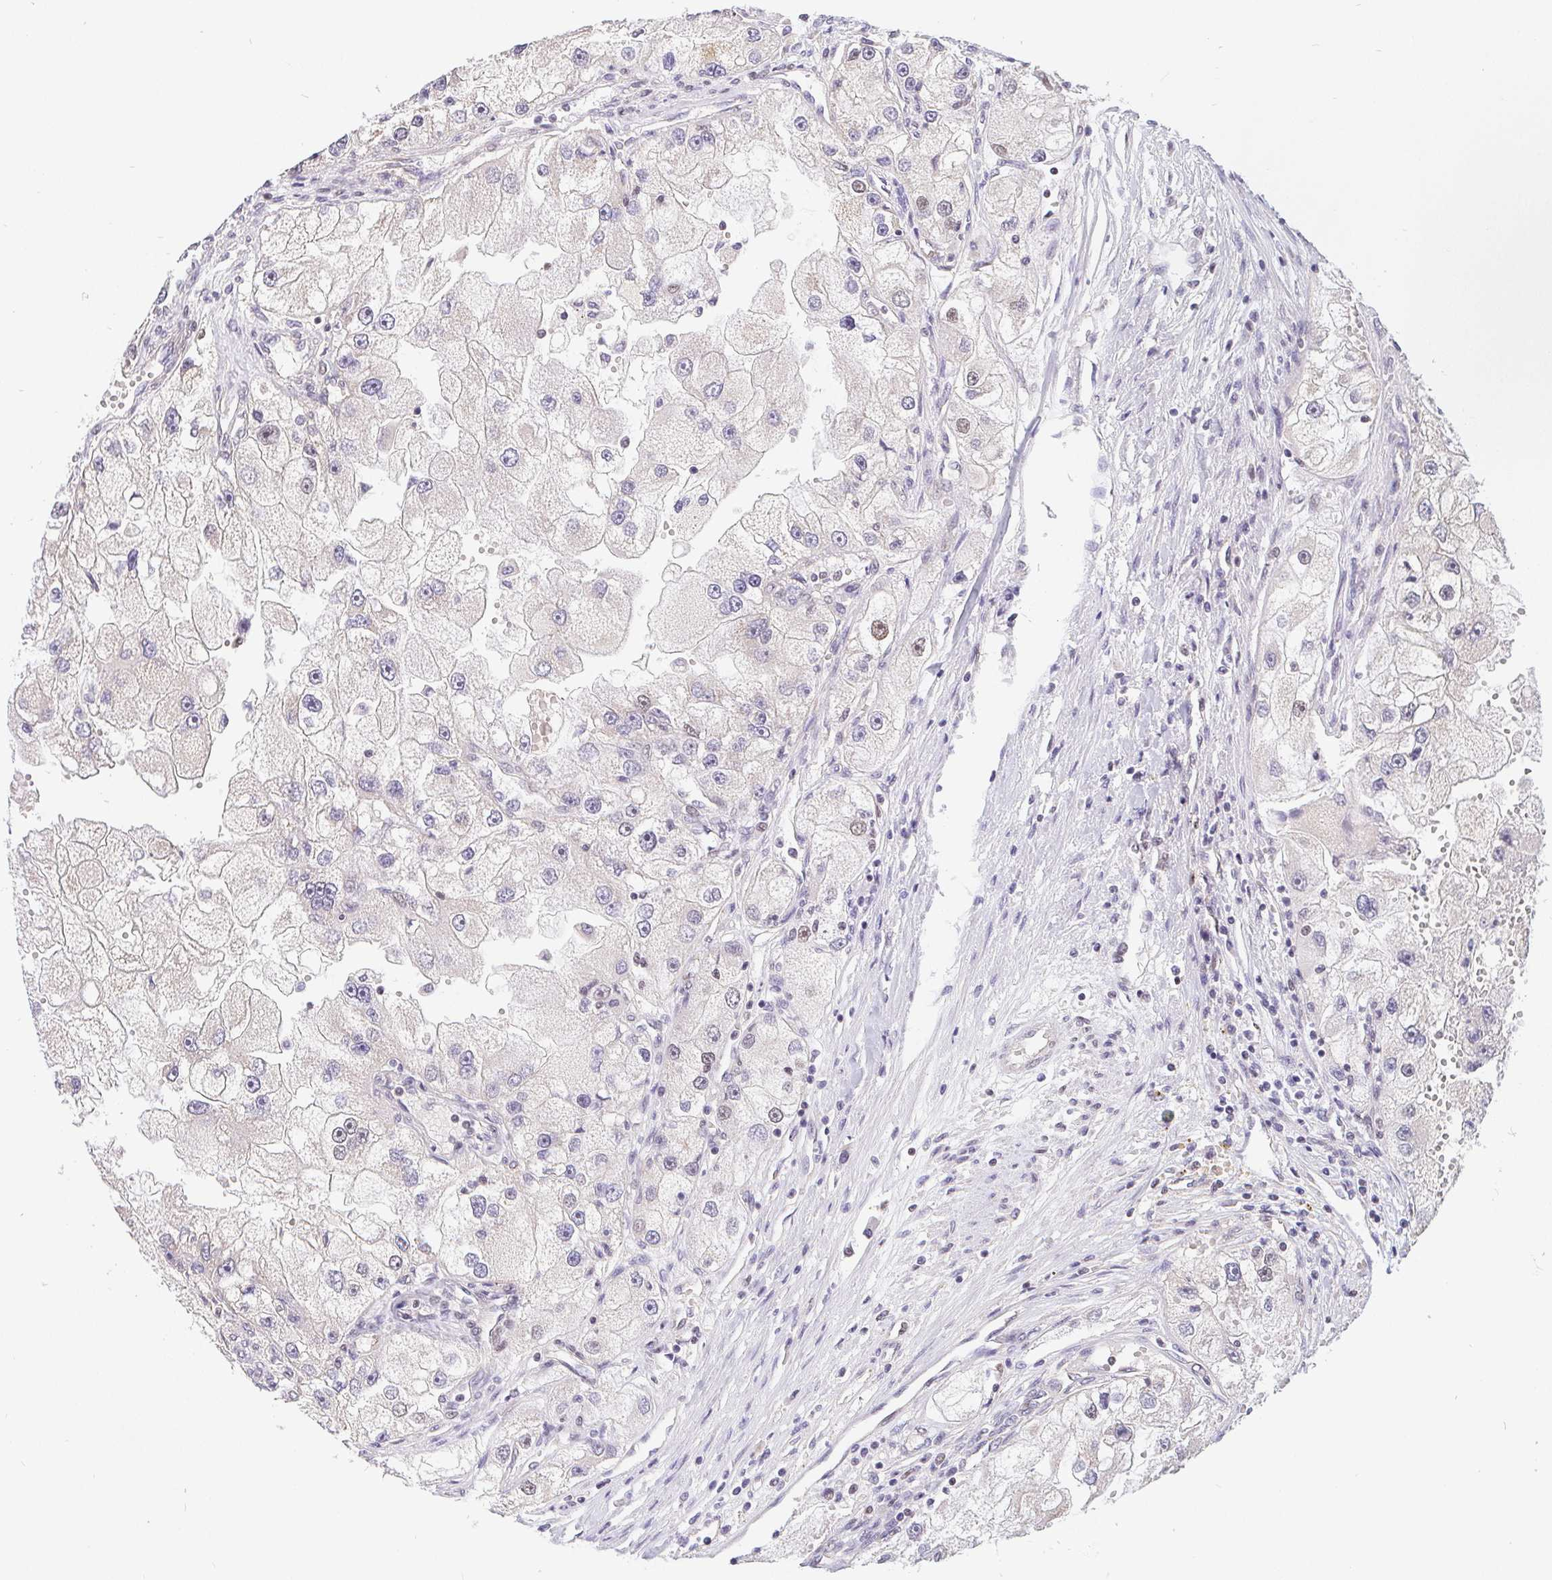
{"staining": {"intensity": "negative", "quantity": "none", "location": "none"}, "tissue": "renal cancer", "cell_type": "Tumor cells", "image_type": "cancer", "snomed": [{"axis": "morphology", "description": "Adenocarcinoma, NOS"}, {"axis": "topography", "description": "Kidney"}], "caption": "This is a image of IHC staining of adenocarcinoma (renal), which shows no positivity in tumor cells.", "gene": "POU2F1", "patient": {"sex": "male", "age": 63}}